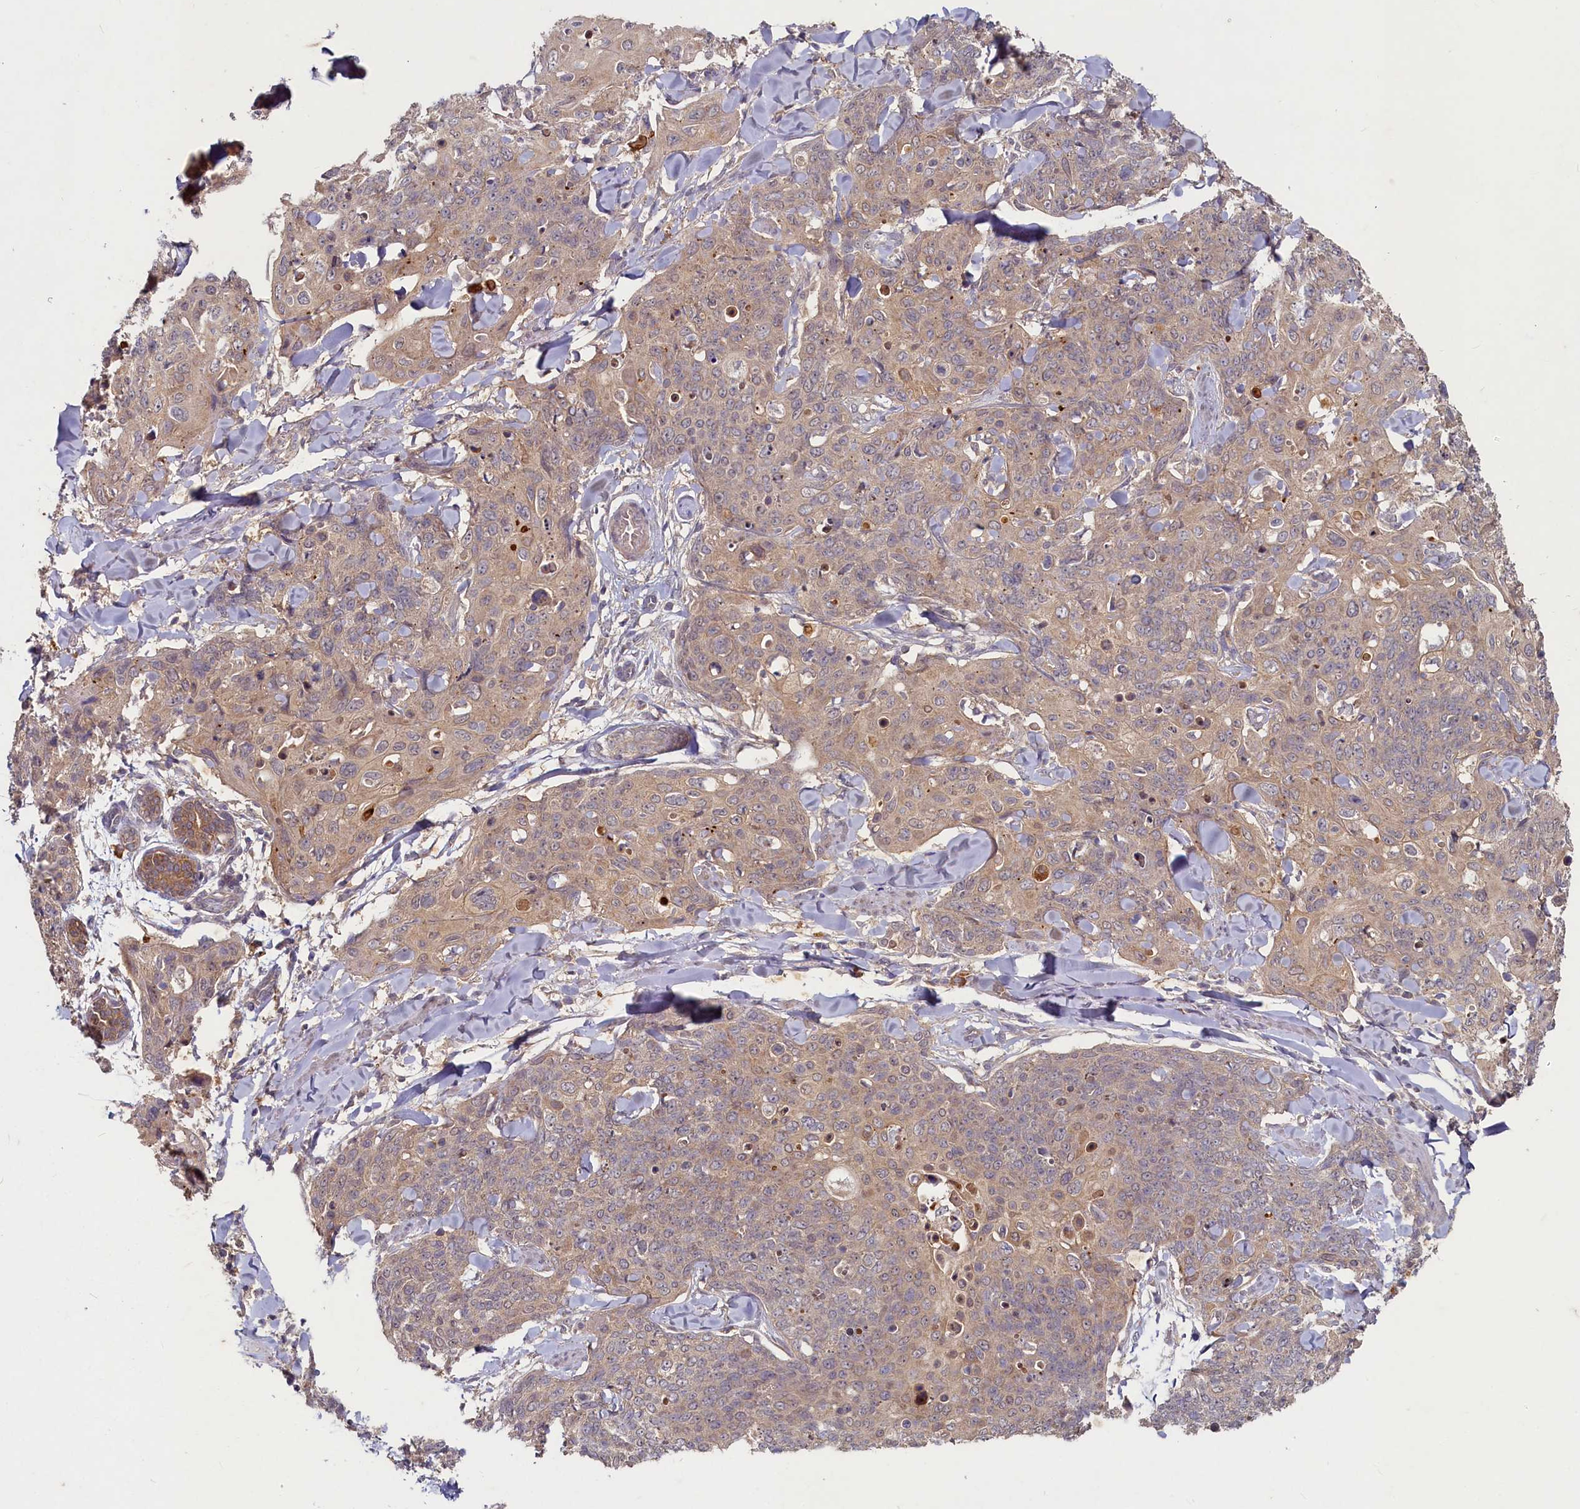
{"staining": {"intensity": "weak", "quantity": ">75%", "location": "cytoplasmic/membranous"}, "tissue": "skin cancer", "cell_type": "Tumor cells", "image_type": "cancer", "snomed": [{"axis": "morphology", "description": "Squamous cell carcinoma, NOS"}, {"axis": "topography", "description": "Skin"}, {"axis": "topography", "description": "Vulva"}], "caption": "Protein staining of skin cancer tissue shows weak cytoplasmic/membranous staining in approximately >75% of tumor cells.", "gene": "HERC3", "patient": {"sex": "female", "age": 85}}